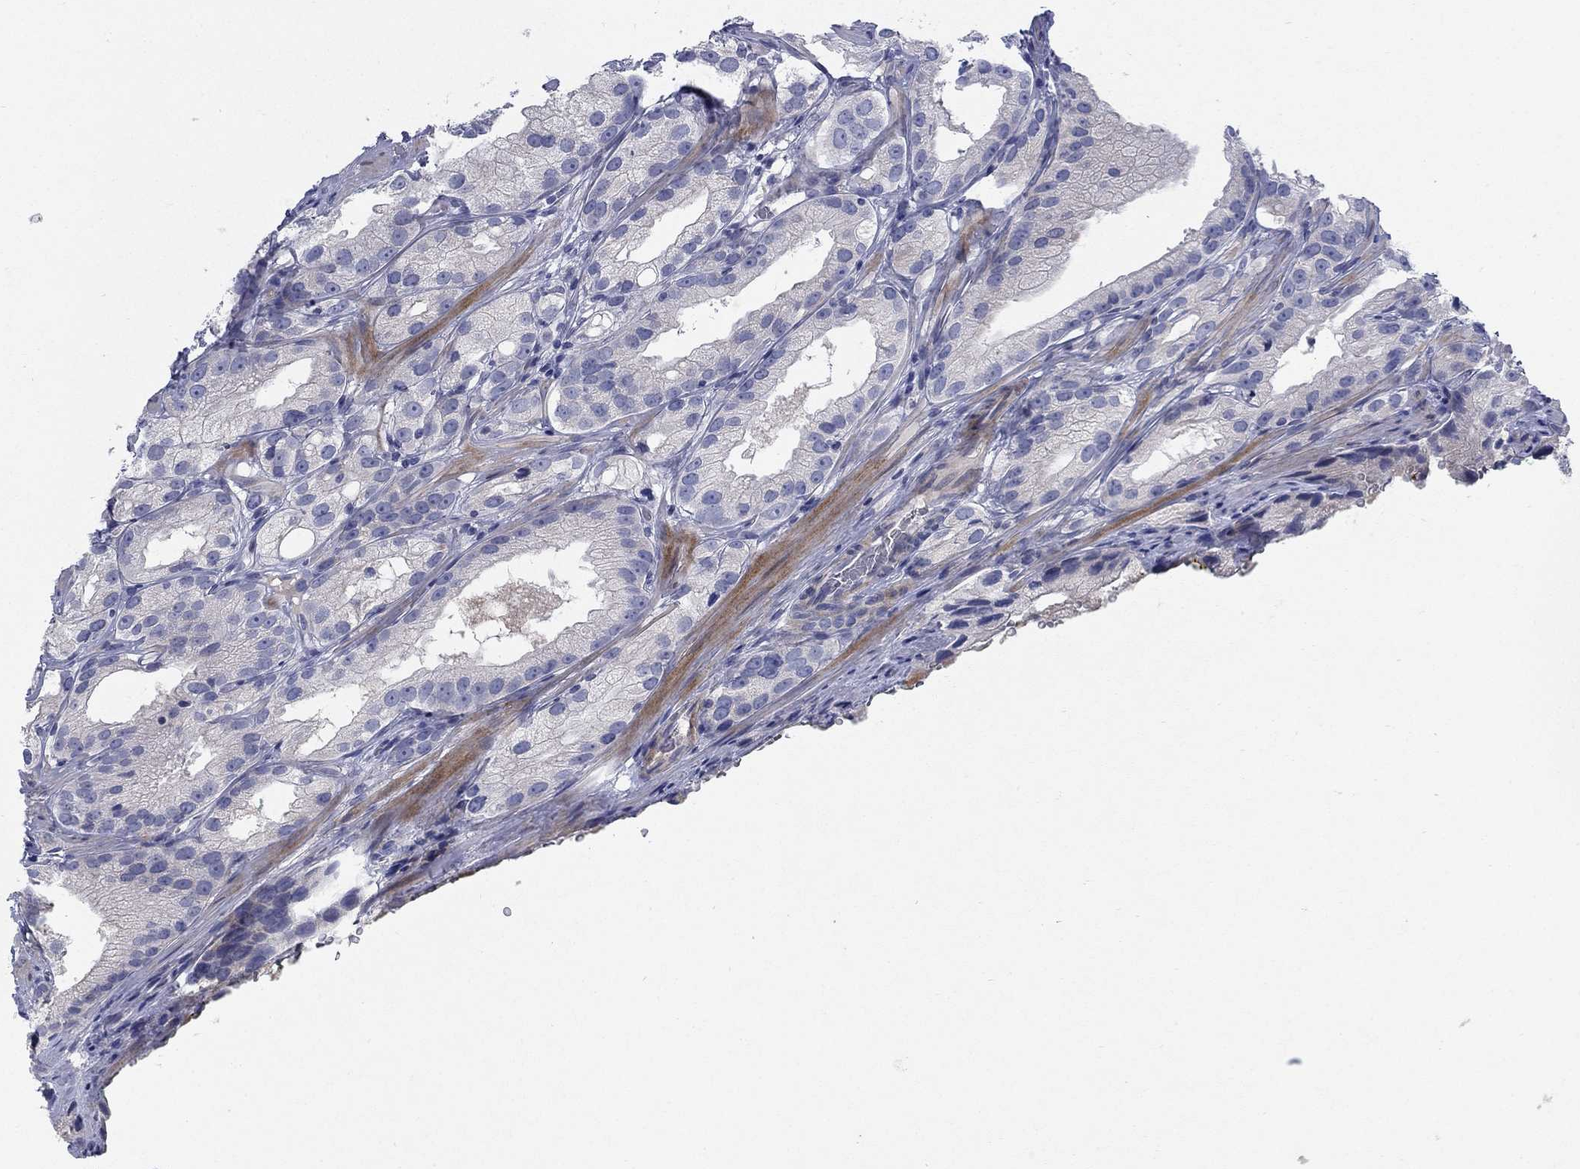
{"staining": {"intensity": "negative", "quantity": "none", "location": "none"}, "tissue": "prostate cancer", "cell_type": "Tumor cells", "image_type": "cancer", "snomed": [{"axis": "morphology", "description": "Adenocarcinoma, High grade"}, {"axis": "topography", "description": "Prostate and seminal vesicle, NOS"}], "caption": "DAB immunohistochemical staining of human prostate cancer (adenocarcinoma (high-grade)) demonstrates no significant positivity in tumor cells.", "gene": "TMEM249", "patient": {"sex": "male", "age": 62}}